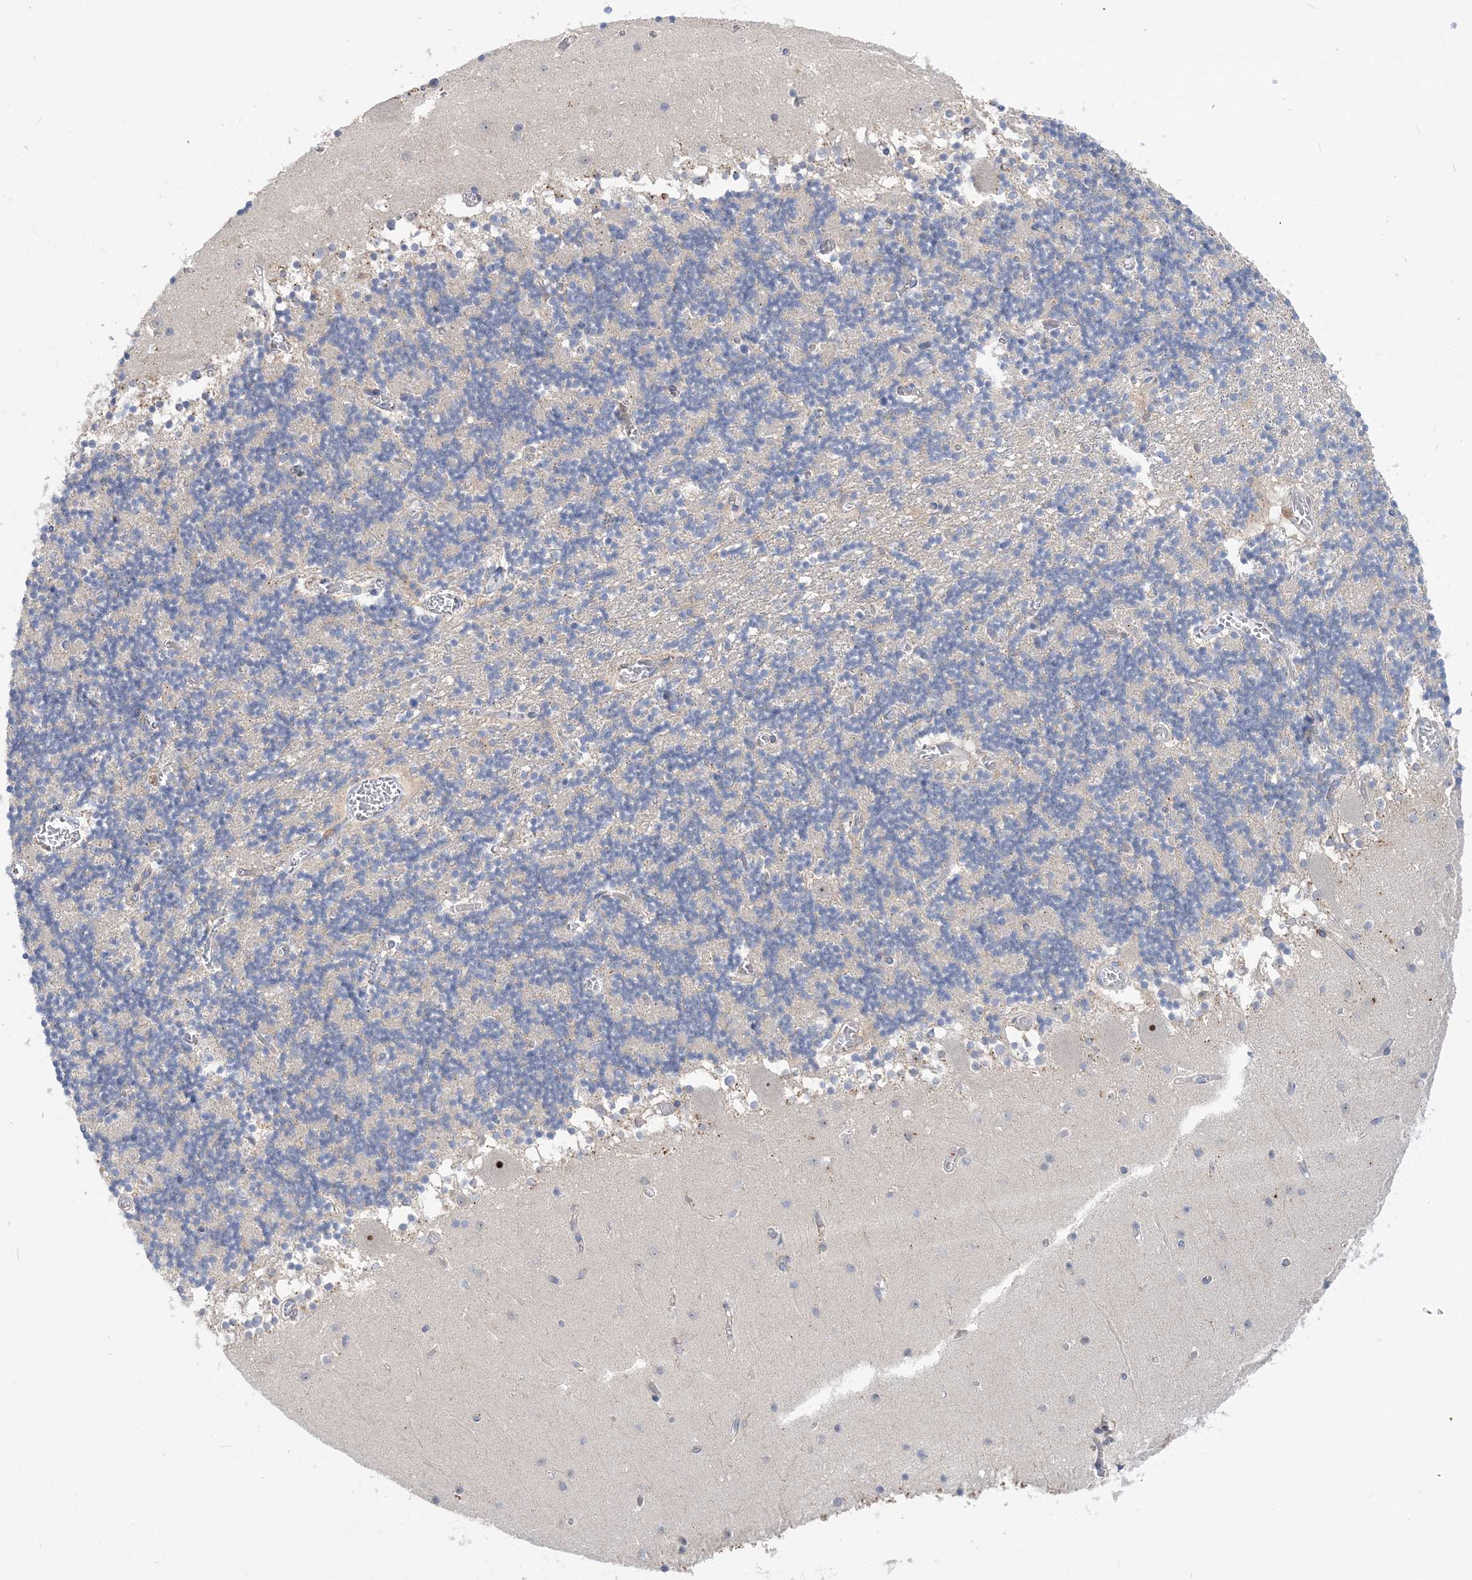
{"staining": {"intensity": "negative", "quantity": "none", "location": "none"}, "tissue": "cerebellum", "cell_type": "Cells in granular layer", "image_type": "normal", "snomed": [{"axis": "morphology", "description": "Normal tissue, NOS"}, {"axis": "topography", "description": "Cerebellum"}], "caption": "Protein analysis of normal cerebellum reveals no significant staining in cells in granular layer. The staining was performed using DAB to visualize the protein expression in brown, while the nuclei were stained in blue with hematoxylin (Magnification: 20x).", "gene": "ANKRD35", "patient": {"sex": "female", "age": 28}}